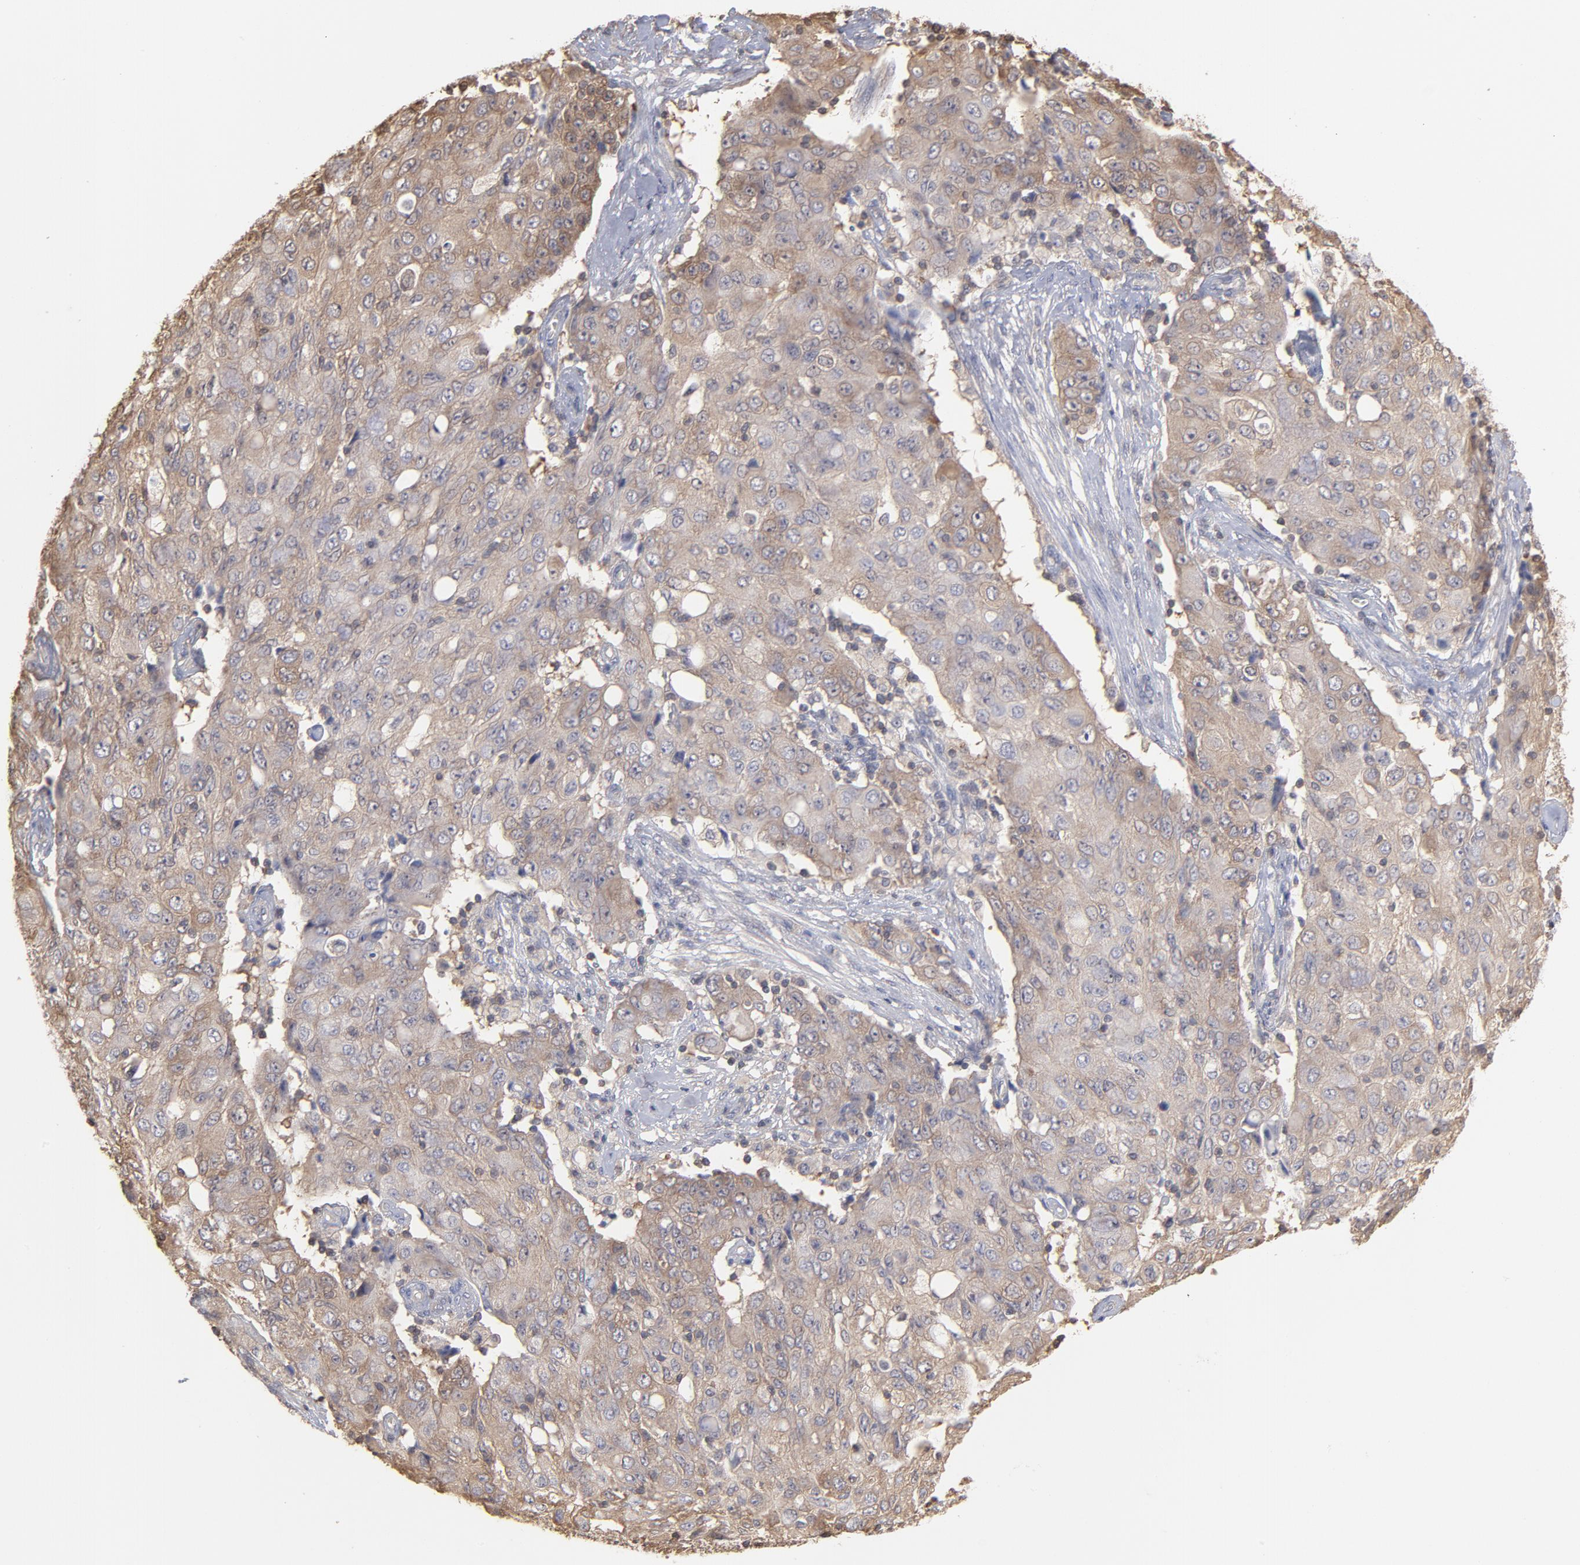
{"staining": {"intensity": "weak", "quantity": "25%-75%", "location": "cytoplasmic/membranous"}, "tissue": "ovarian cancer", "cell_type": "Tumor cells", "image_type": "cancer", "snomed": [{"axis": "morphology", "description": "Carcinoma, endometroid"}, {"axis": "topography", "description": "Ovary"}], "caption": "This is an image of IHC staining of ovarian cancer (endometroid carcinoma), which shows weak expression in the cytoplasmic/membranous of tumor cells.", "gene": "MAP2K2", "patient": {"sex": "female", "age": 42}}